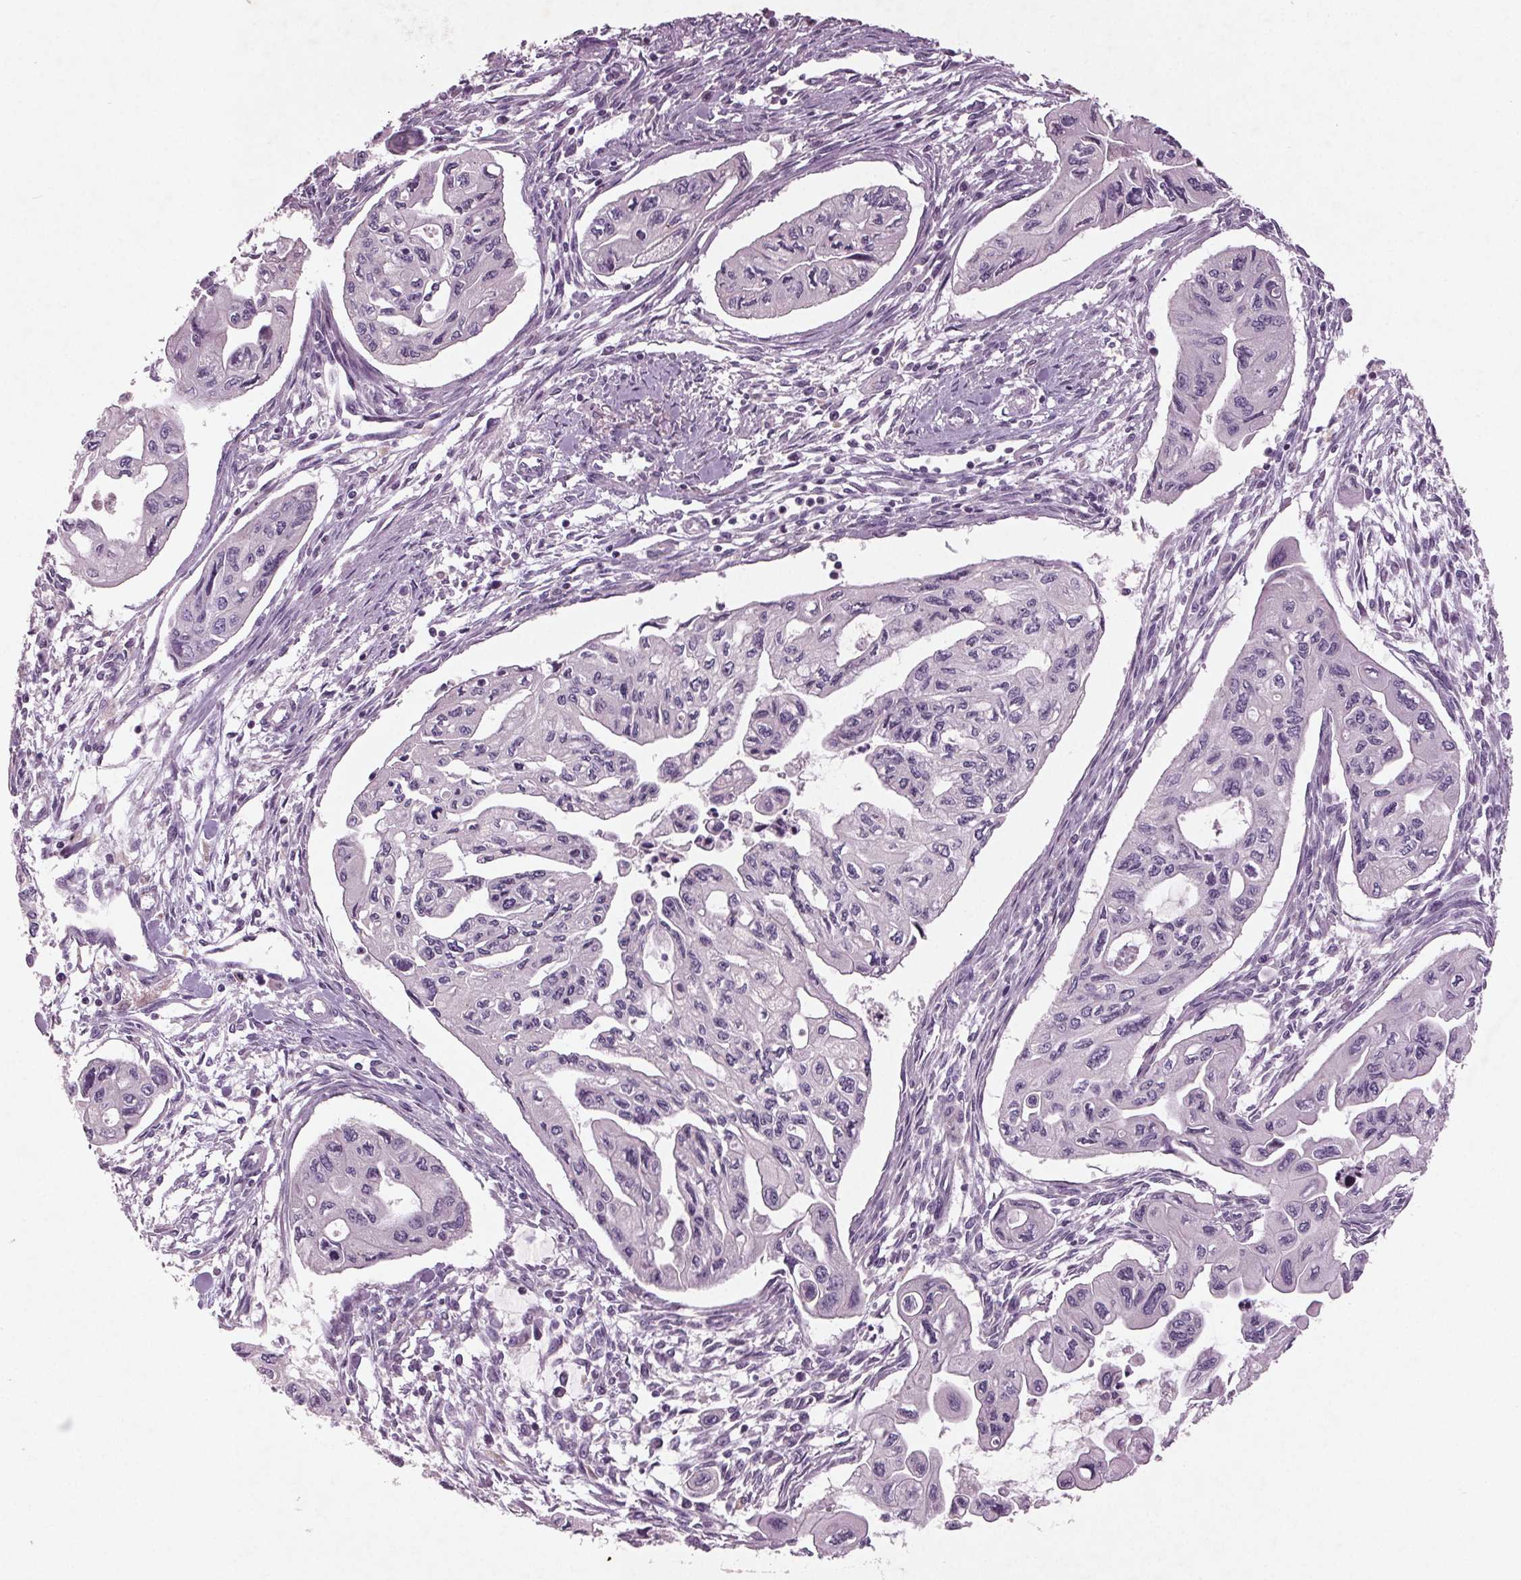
{"staining": {"intensity": "negative", "quantity": "none", "location": "none"}, "tissue": "pancreatic cancer", "cell_type": "Tumor cells", "image_type": "cancer", "snomed": [{"axis": "morphology", "description": "Adenocarcinoma, NOS"}, {"axis": "topography", "description": "Pancreas"}], "caption": "A high-resolution photomicrograph shows immunohistochemistry staining of adenocarcinoma (pancreatic), which exhibits no significant expression in tumor cells.", "gene": "BHLHE22", "patient": {"sex": "female", "age": 76}}